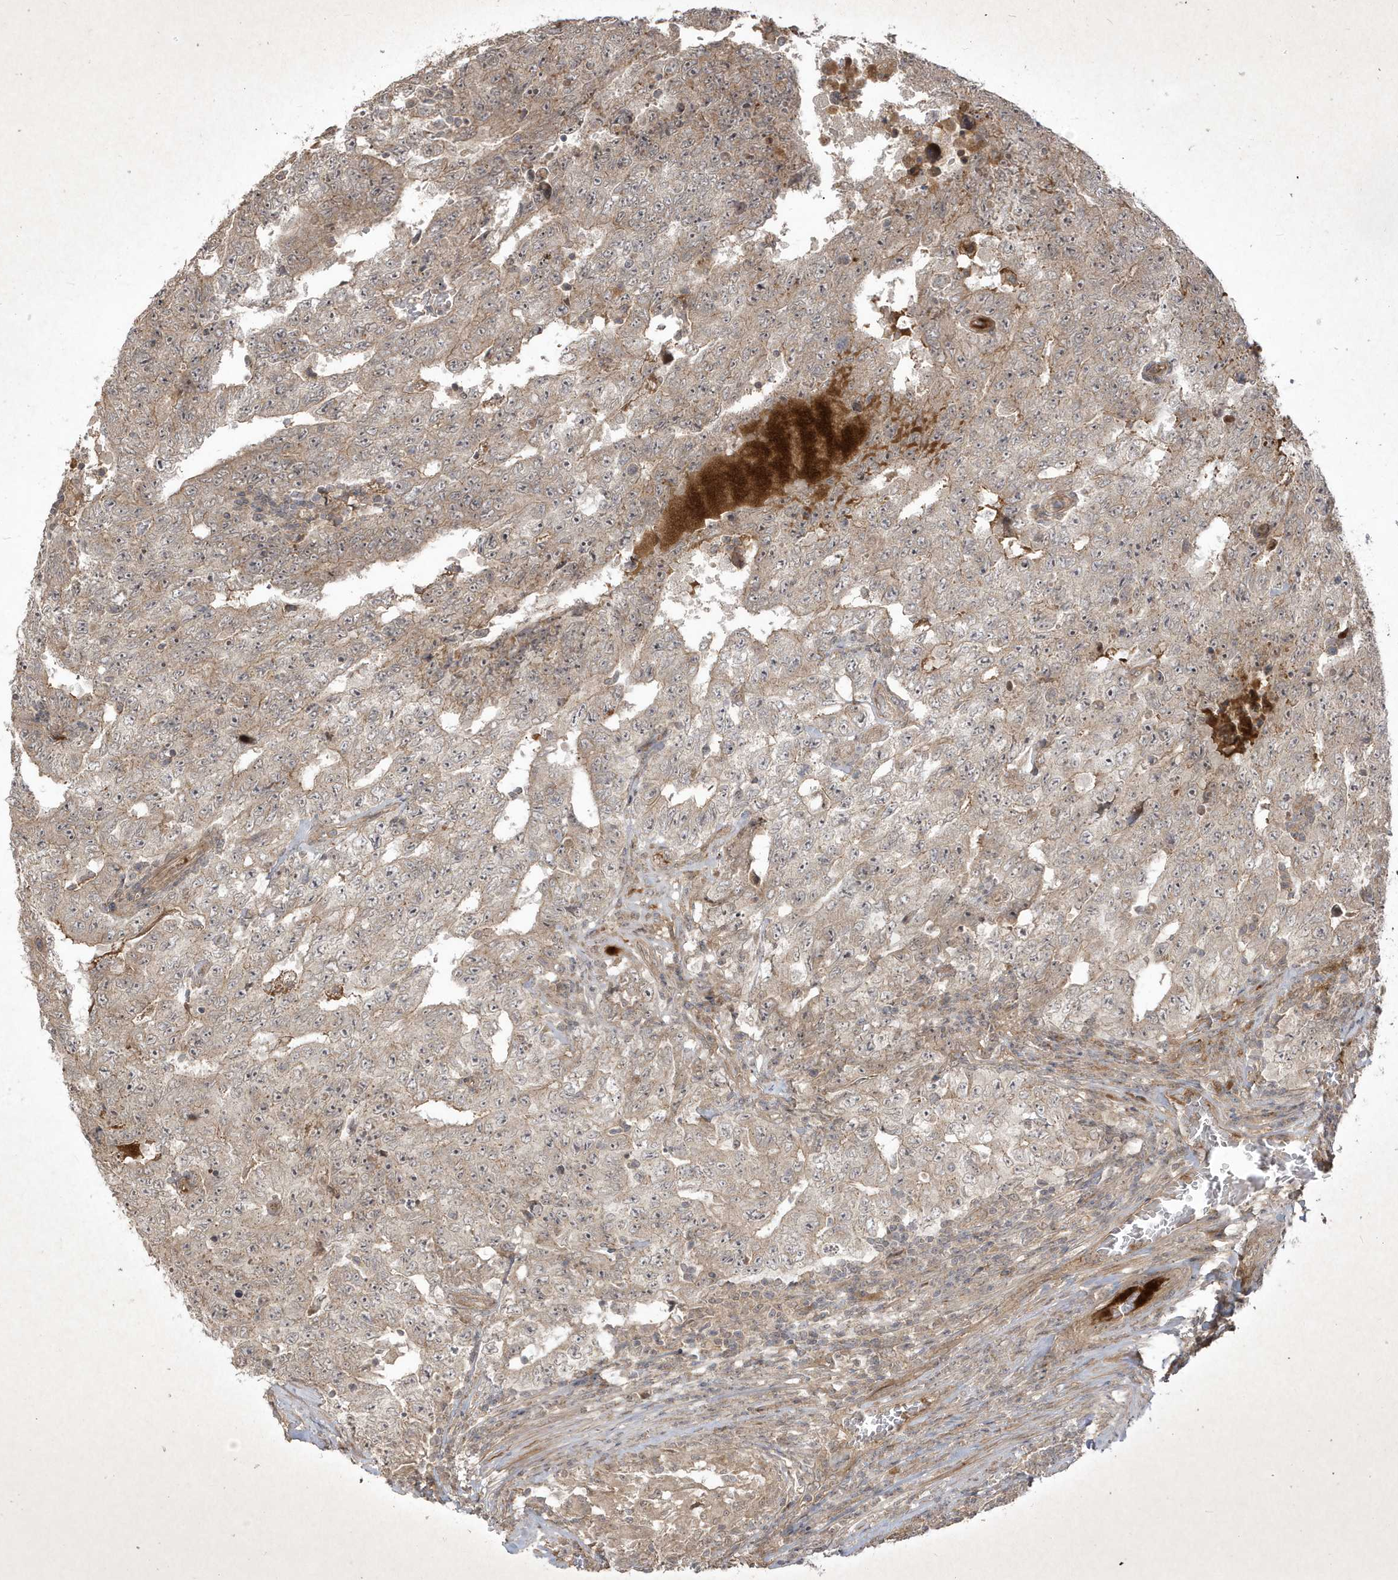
{"staining": {"intensity": "weak", "quantity": "<25%", "location": "cytoplasmic/membranous"}, "tissue": "testis cancer", "cell_type": "Tumor cells", "image_type": "cancer", "snomed": [{"axis": "morphology", "description": "Carcinoma, Embryonal, NOS"}, {"axis": "topography", "description": "Testis"}], "caption": "Immunohistochemical staining of human testis embryonal carcinoma displays no significant positivity in tumor cells.", "gene": "FAM83C", "patient": {"sex": "male", "age": 26}}